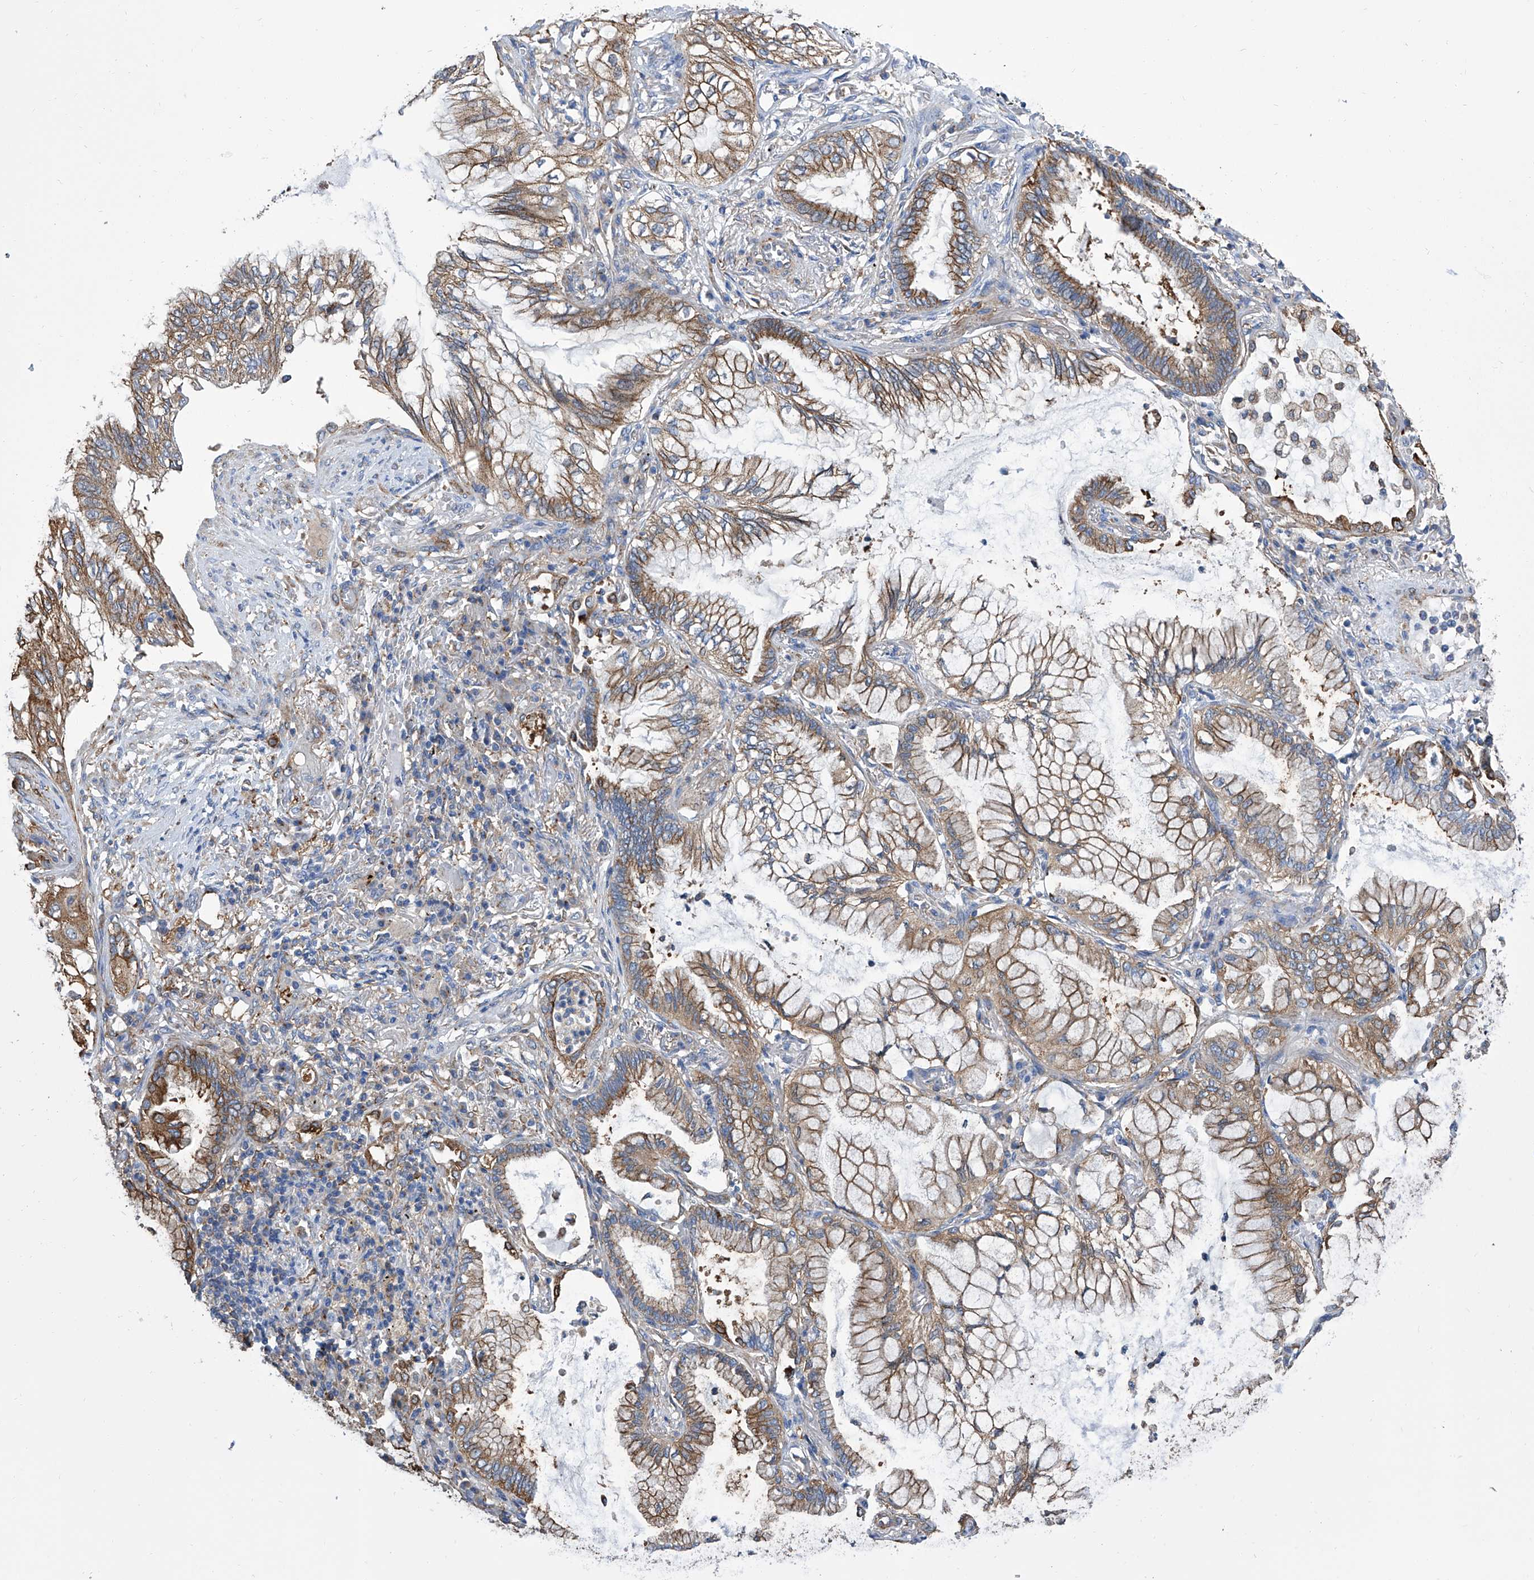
{"staining": {"intensity": "moderate", "quantity": ">75%", "location": "cytoplasmic/membranous"}, "tissue": "lung cancer", "cell_type": "Tumor cells", "image_type": "cancer", "snomed": [{"axis": "morphology", "description": "Adenocarcinoma, NOS"}, {"axis": "topography", "description": "Lung"}], "caption": "Human adenocarcinoma (lung) stained for a protein (brown) exhibits moderate cytoplasmic/membranous positive positivity in about >75% of tumor cells.", "gene": "GPT", "patient": {"sex": "female", "age": 70}}